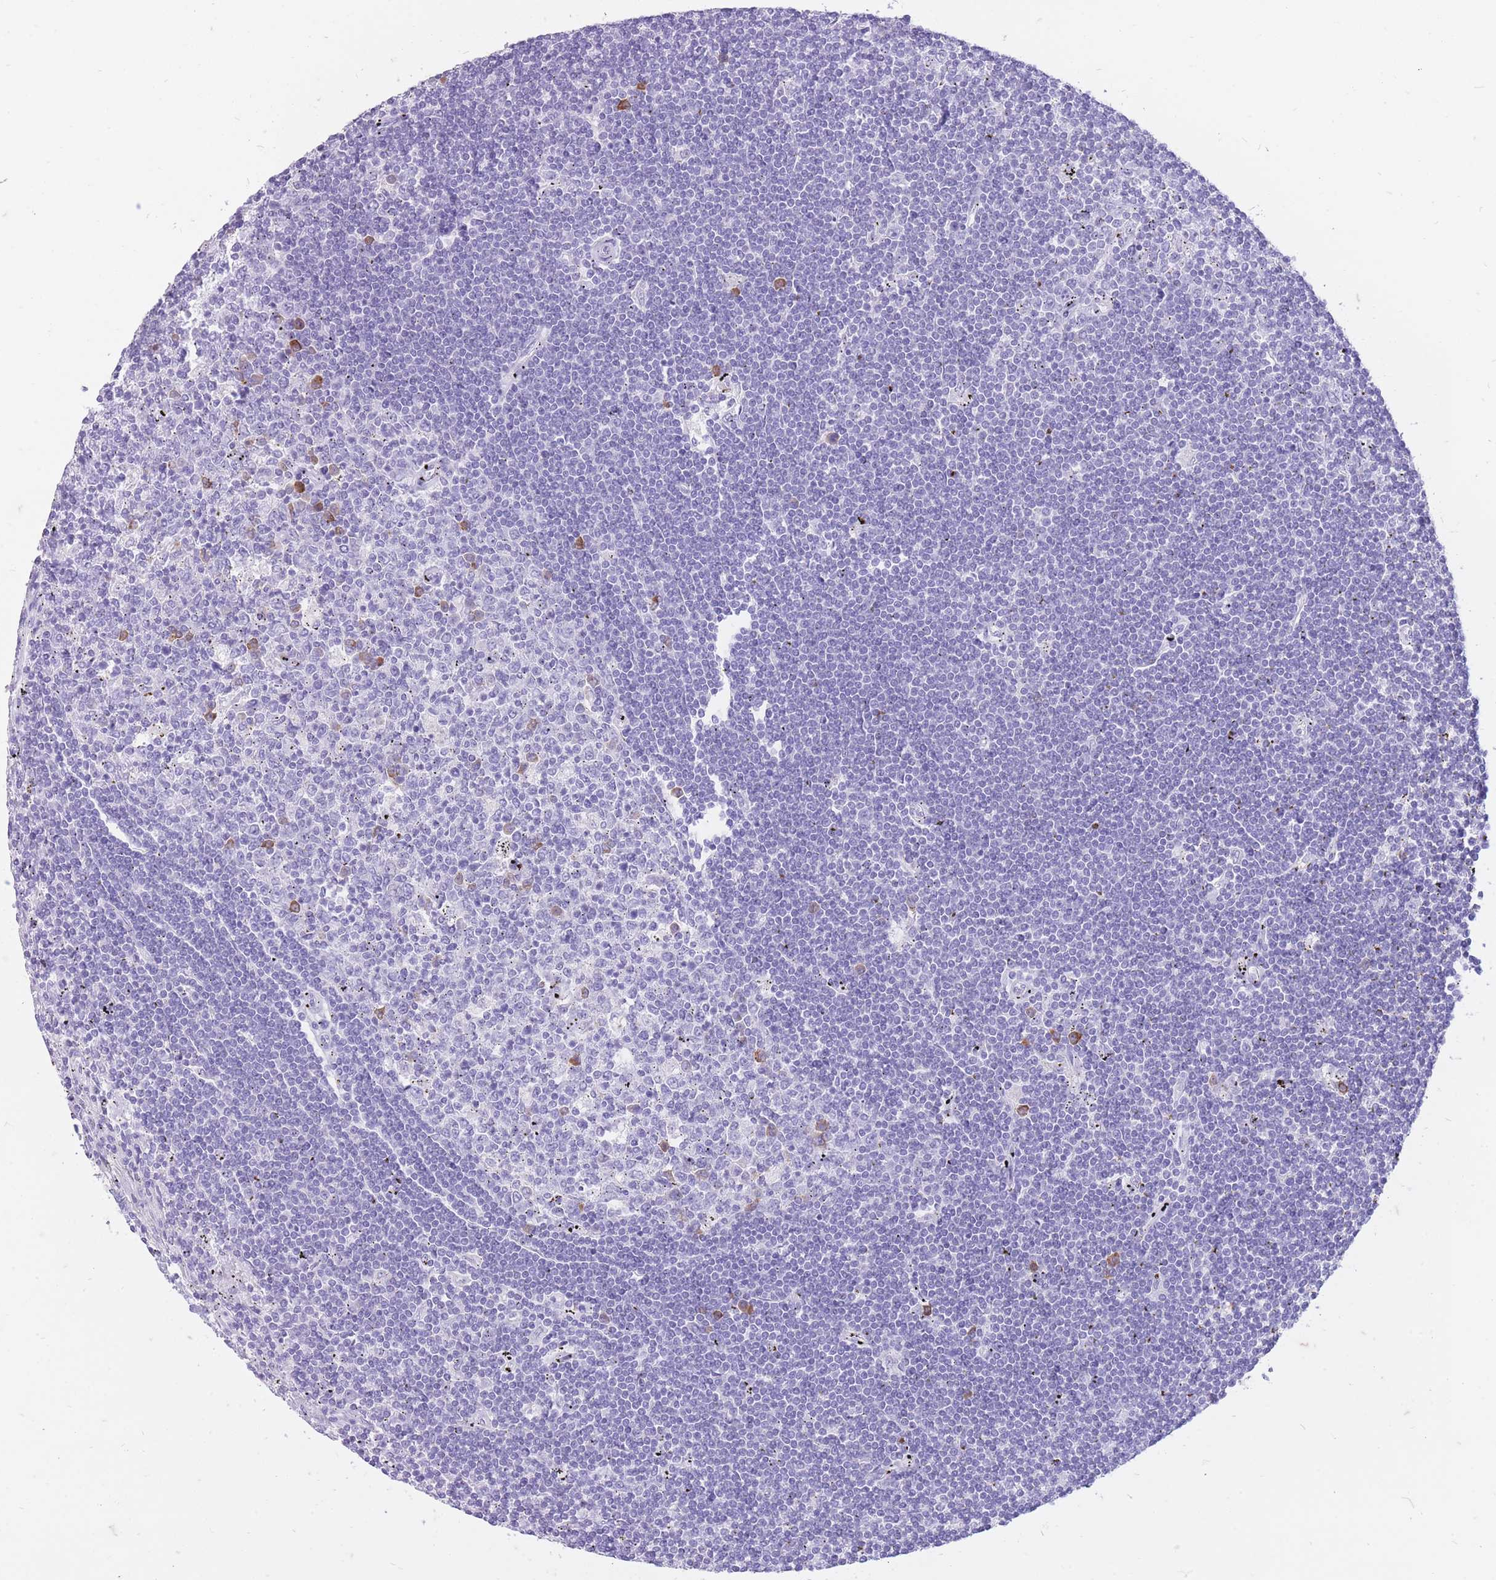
{"staining": {"intensity": "negative", "quantity": "none", "location": "none"}, "tissue": "lymphoma", "cell_type": "Tumor cells", "image_type": "cancer", "snomed": [{"axis": "morphology", "description": "Malignant lymphoma, non-Hodgkin's type, Low grade"}, {"axis": "topography", "description": "Spleen"}], "caption": "DAB immunohistochemical staining of lymphoma displays no significant staining in tumor cells. (DAB (3,3'-diaminobenzidine) IHC visualized using brightfield microscopy, high magnification).", "gene": "ZFP37", "patient": {"sex": "male", "age": 76}}